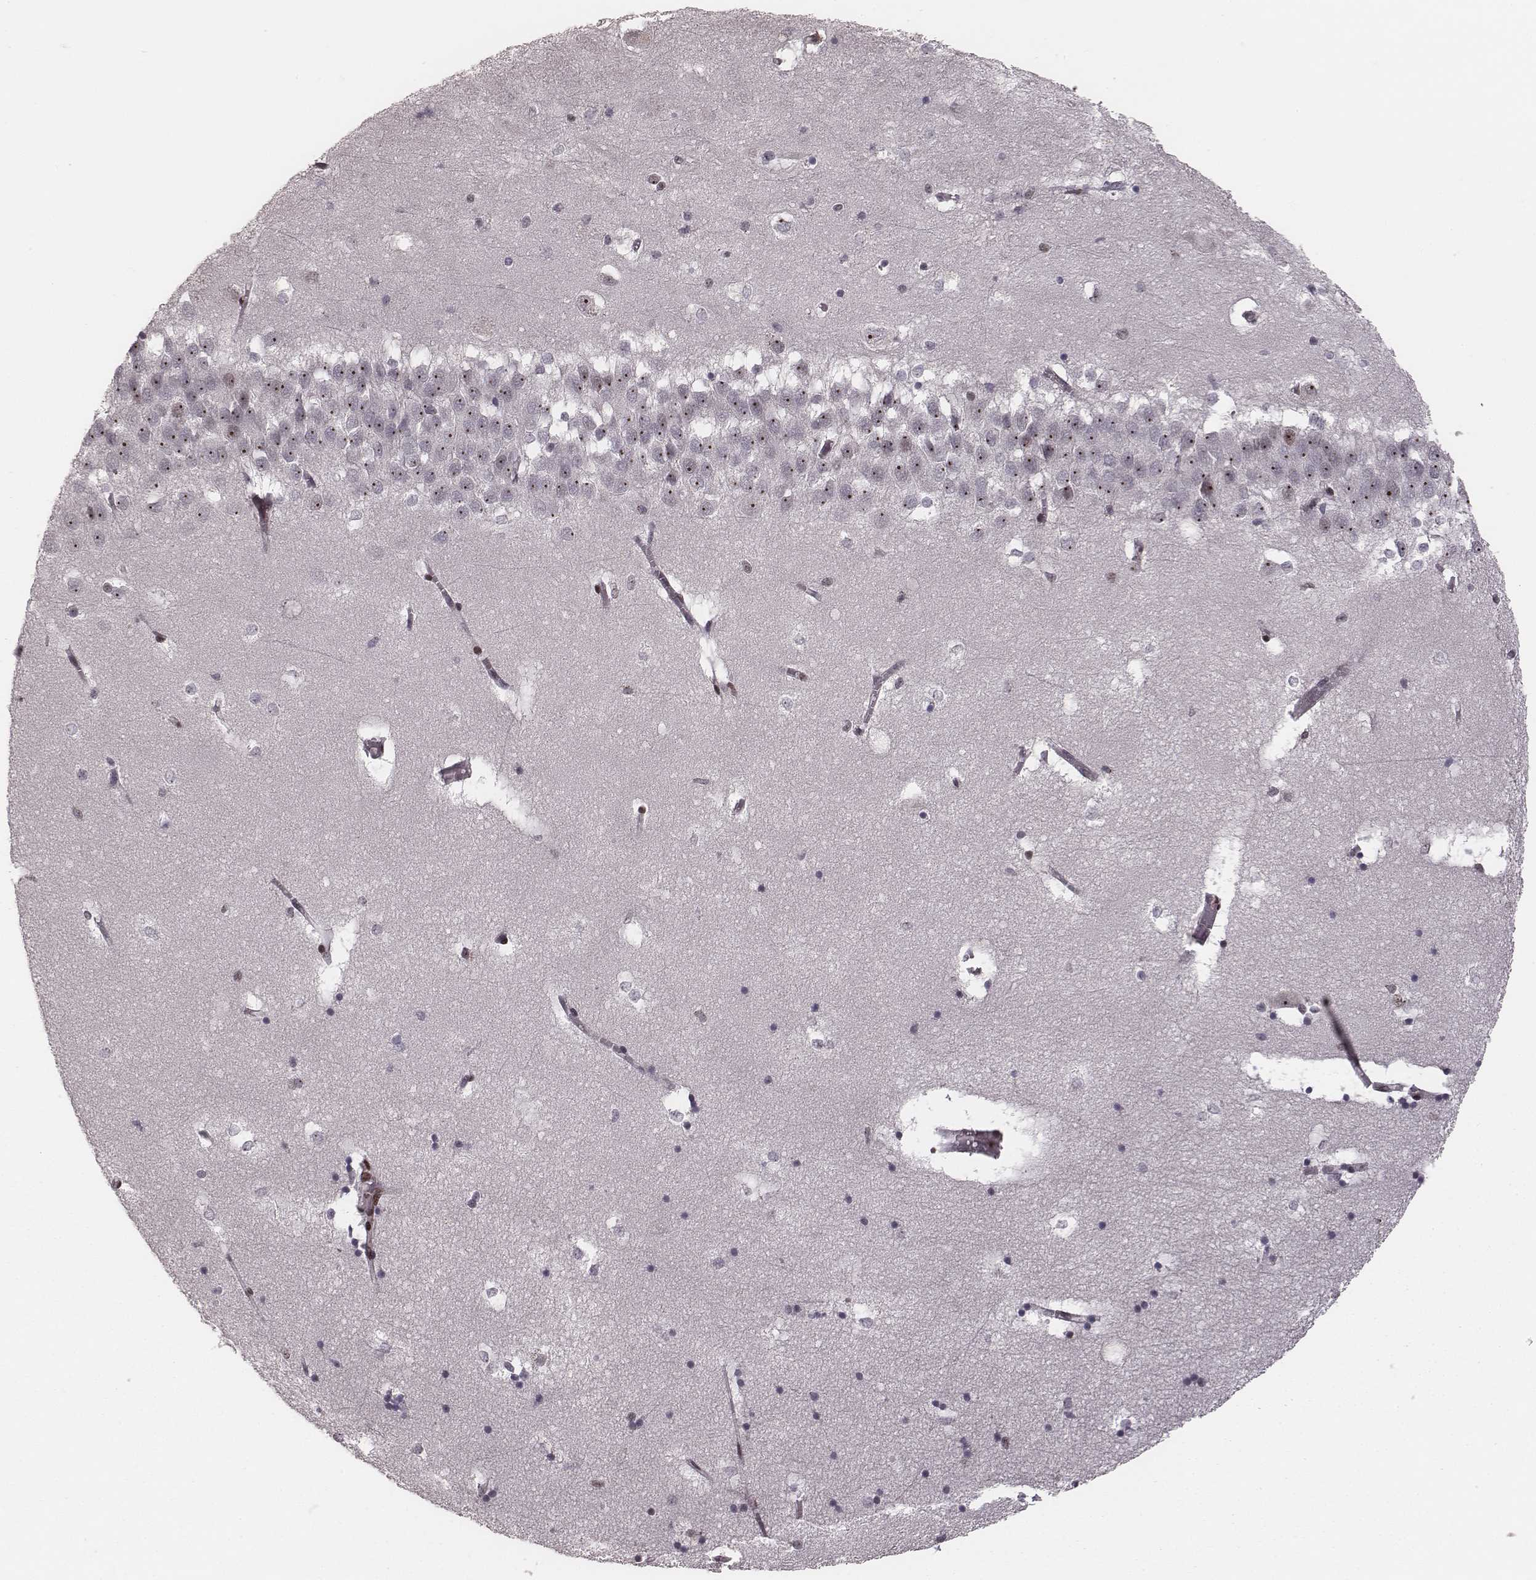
{"staining": {"intensity": "negative", "quantity": "none", "location": "none"}, "tissue": "hippocampus", "cell_type": "Glial cells", "image_type": "normal", "snomed": [{"axis": "morphology", "description": "Normal tissue, NOS"}, {"axis": "topography", "description": "Hippocampus"}], "caption": "A high-resolution photomicrograph shows IHC staining of benign hippocampus, which exhibits no significant staining in glial cells.", "gene": "VRK3", "patient": {"sex": "male", "age": 58}}